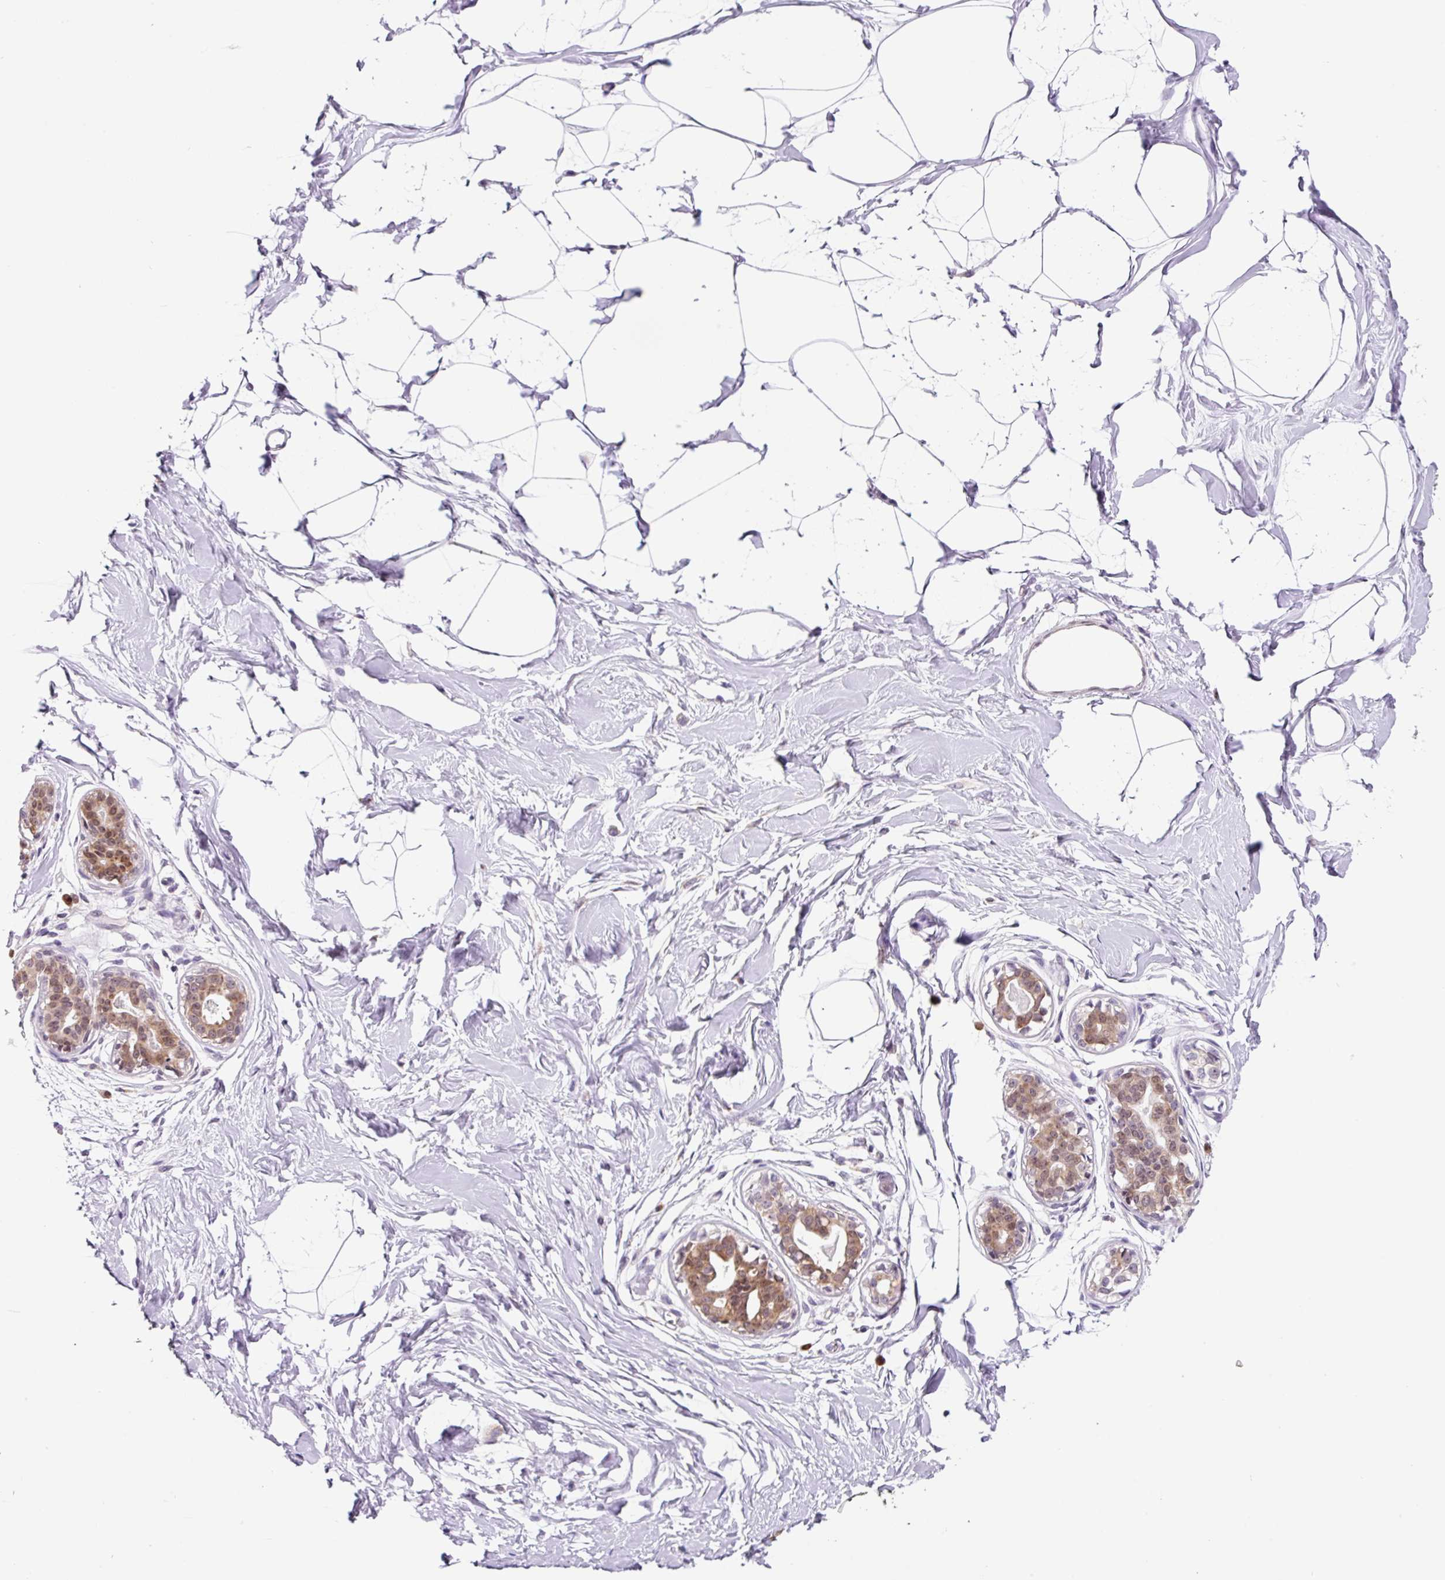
{"staining": {"intensity": "negative", "quantity": "none", "location": "none"}, "tissue": "breast", "cell_type": "Adipocytes", "image_type": "normal", "snomed": [{"axis": "morphology", "description": "Normal tissue, NOS"}, {"axis": "topography", "description": "Breast"}], "caption": "Immunohistochemical staining of benign human breast shows no significant staining in adipocytes. The staining was performed using DAB to visualize the protein expression in brown, while the nuclei were stained in blue with hematoxylin (Magnification: 20x).", "gene": "RPL41", "patient": {"sex": "female", "age": 45}}